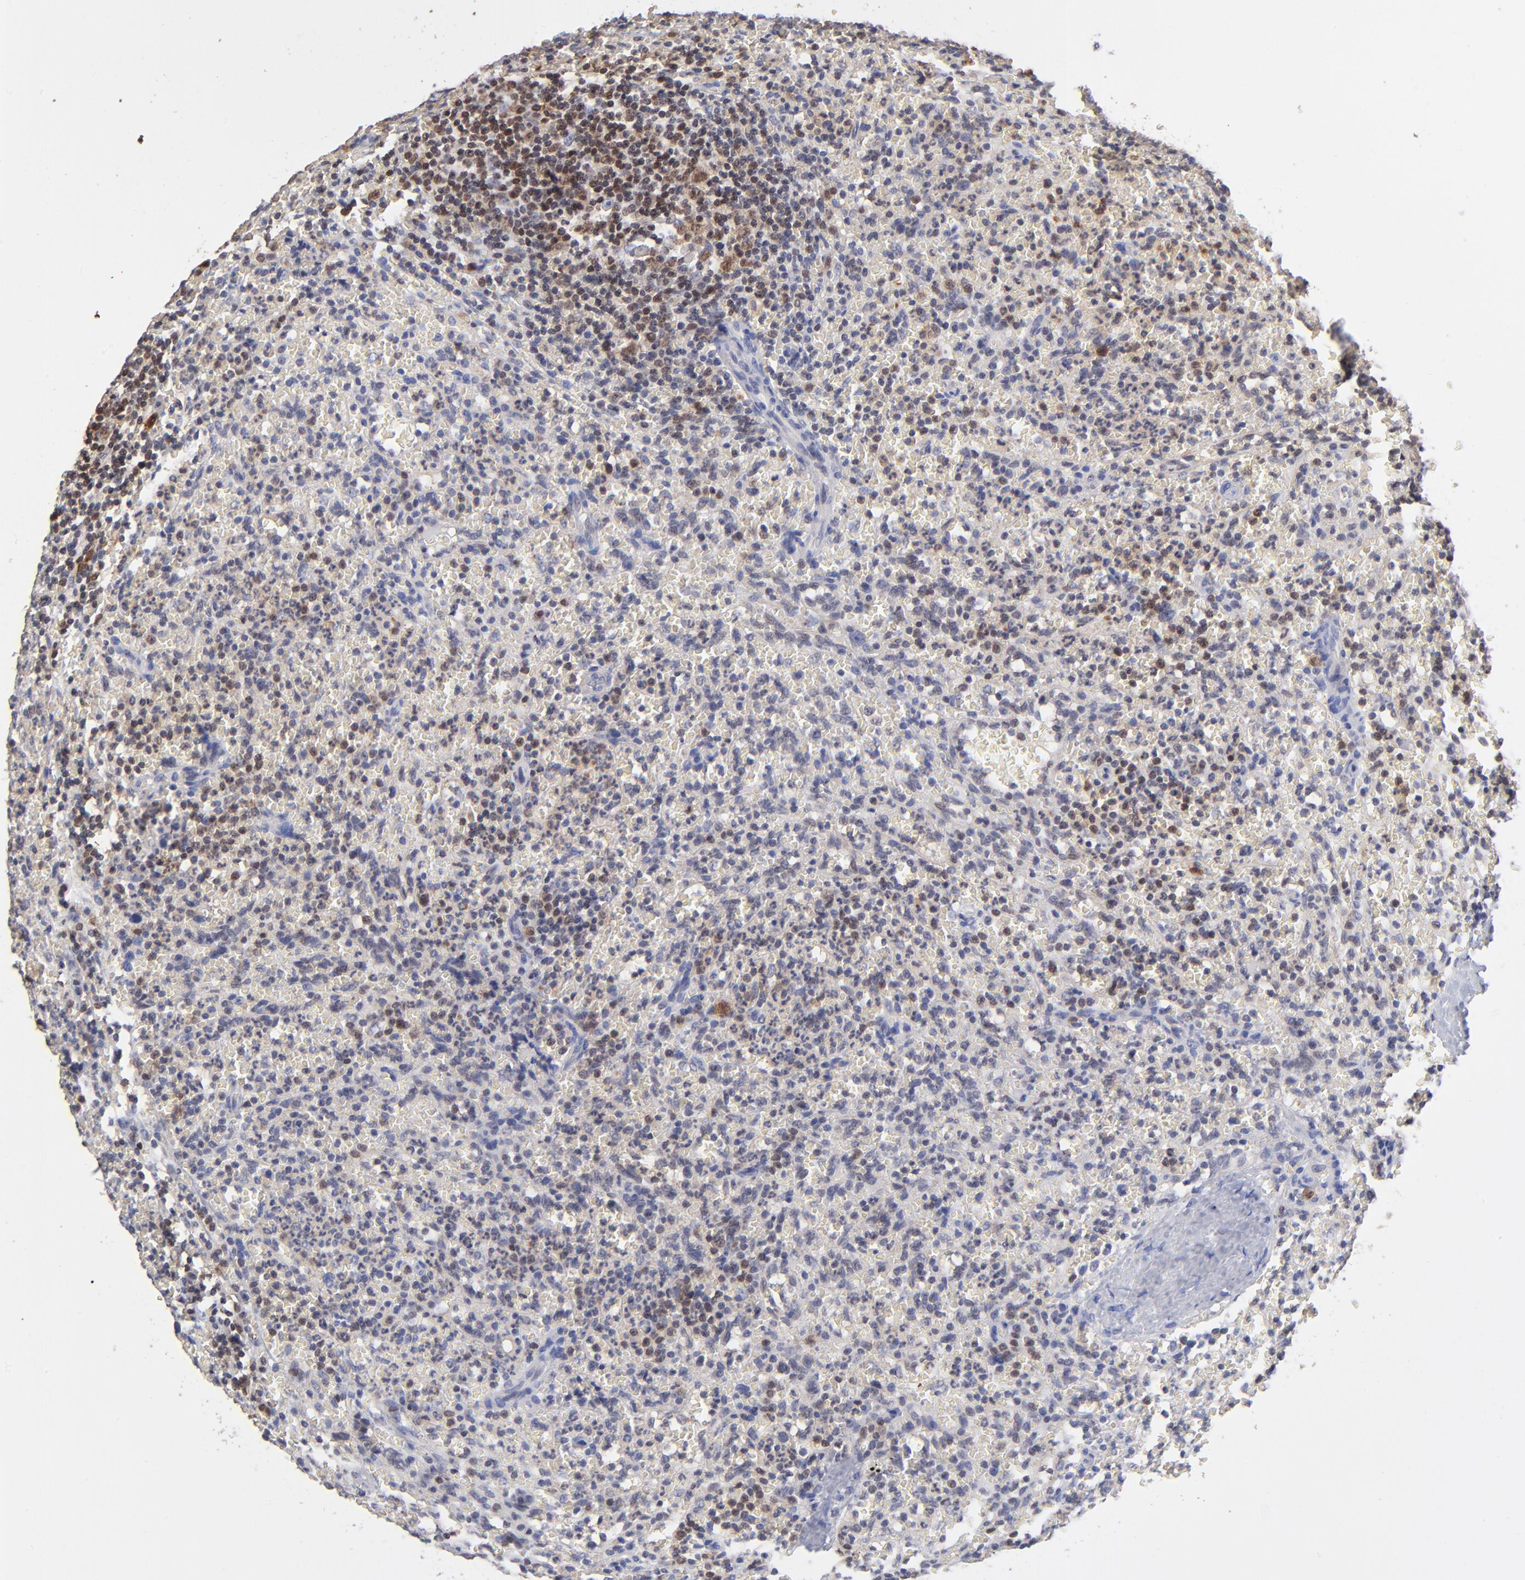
{"staining": {"intensity": "moderate", "quantity": "<25%", "location": "cytoplasmic/membranous,nuclear"}, "tissue": "lymphoma", "cell_type": "Tumor cells", "image_type": "cancer", "snomed": [{"axis": "morphology", "description": "Malignant lymphoma, non-Hodgkin's type, Low grade"}, {"axis": "topography", "description": "Spleen"}], "caption": "Lymphoma tissue demonstrates moderate cytoplasmic/membranous and nuclear positivity in about <25% of tumor cells The protein of interest is stained brown, and the nuclei are stained in blue (DAB (3,3'-diaminobenzidine) IHC with brightfield microscopy, high magnification).", "gene": "DCTPP1", "patient": {"sex": "female", "age": 64}}